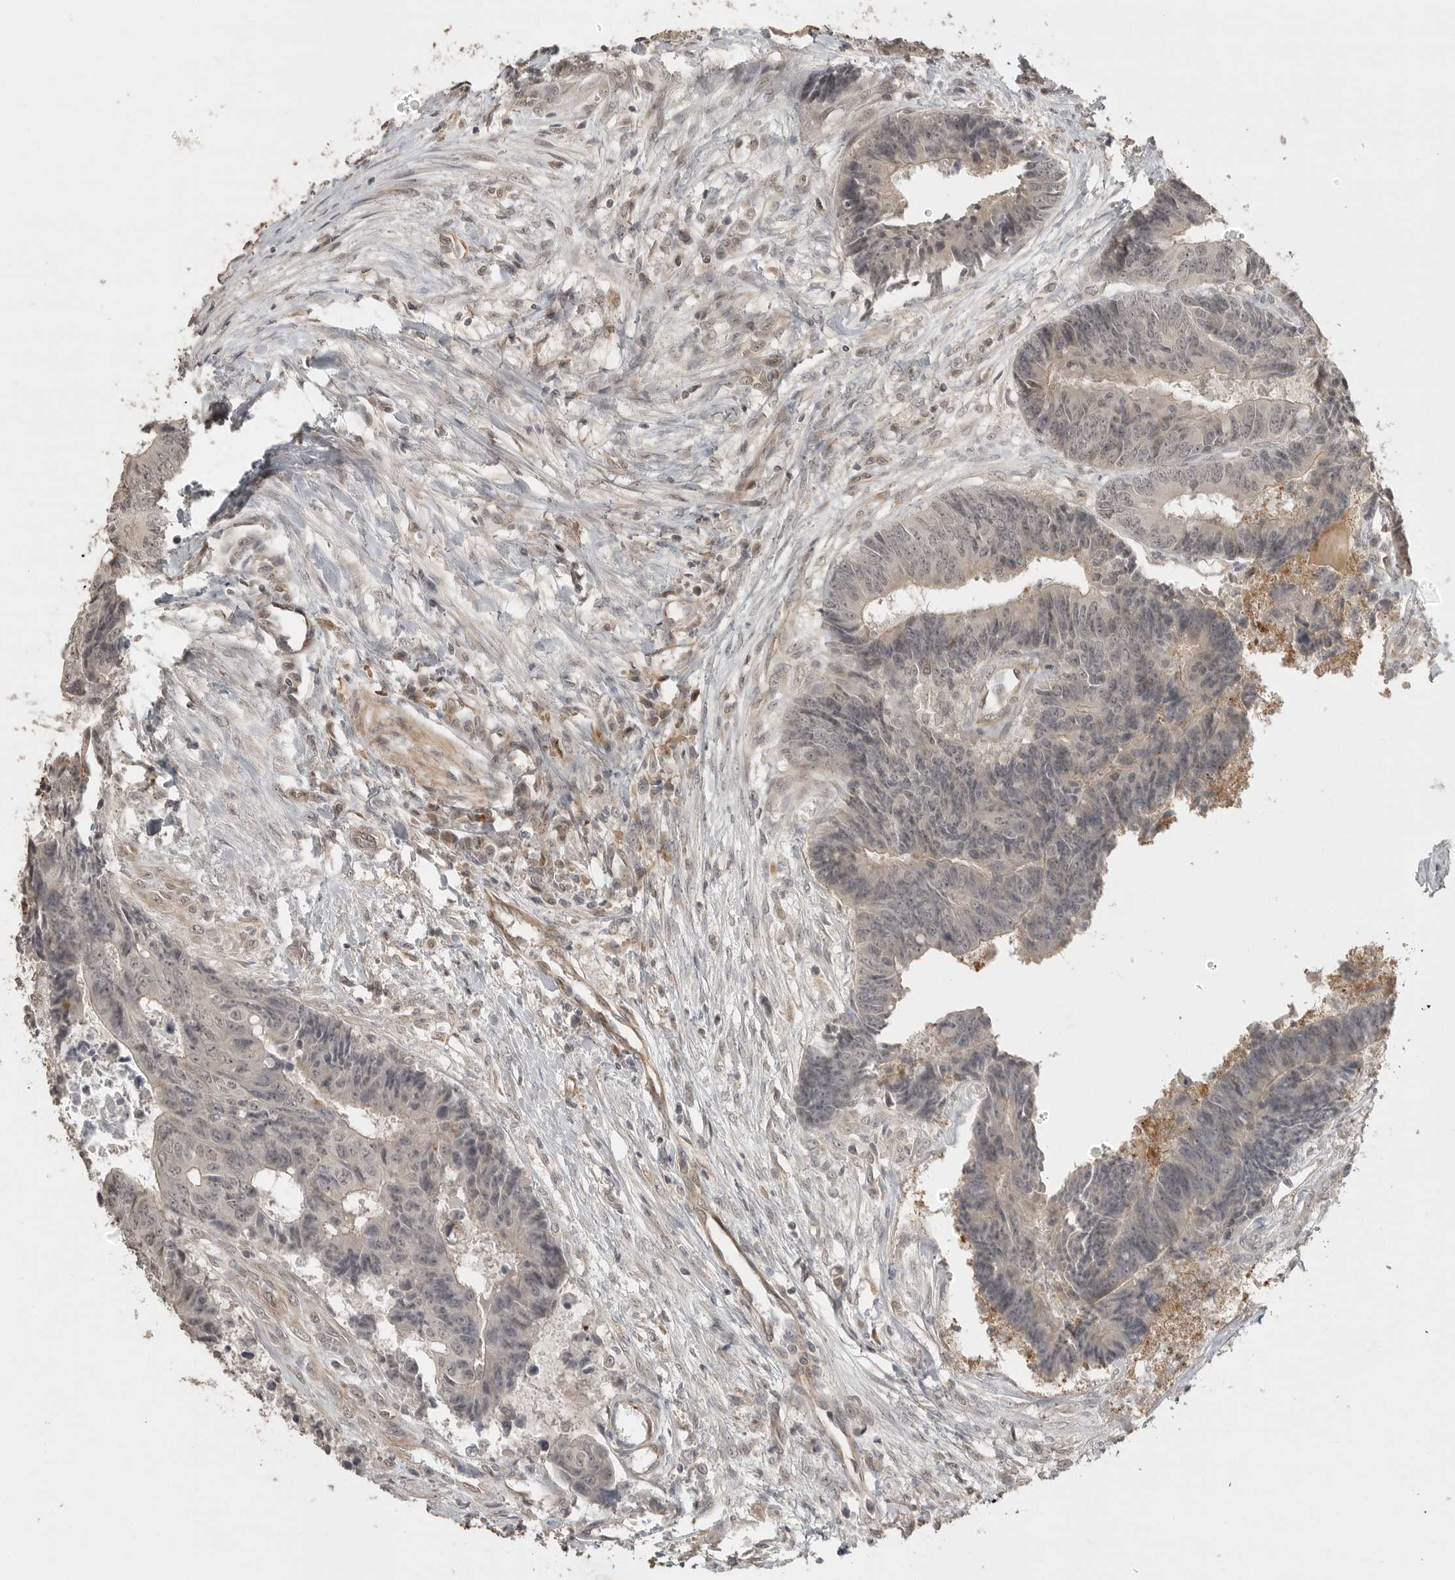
{"staining": {"intensity": "weak", "quantity": "<25%", "location": "nuclear"}, "tissue": "colorectal cancer", "cell_type": "Tumor cells", "image_type": "cancer", "snomed": [{"axis": "morphology", "description": "Adenocarcinoma, NOS"}, {"axis": "topography", "description": "Rectum"}], "caption": "Human colorectal cancer stained for a protein using immunohistochemistry displays no staining in tumor cells.", "gene": "SMG8", "patient": {"sex": "male", "age": 84}}